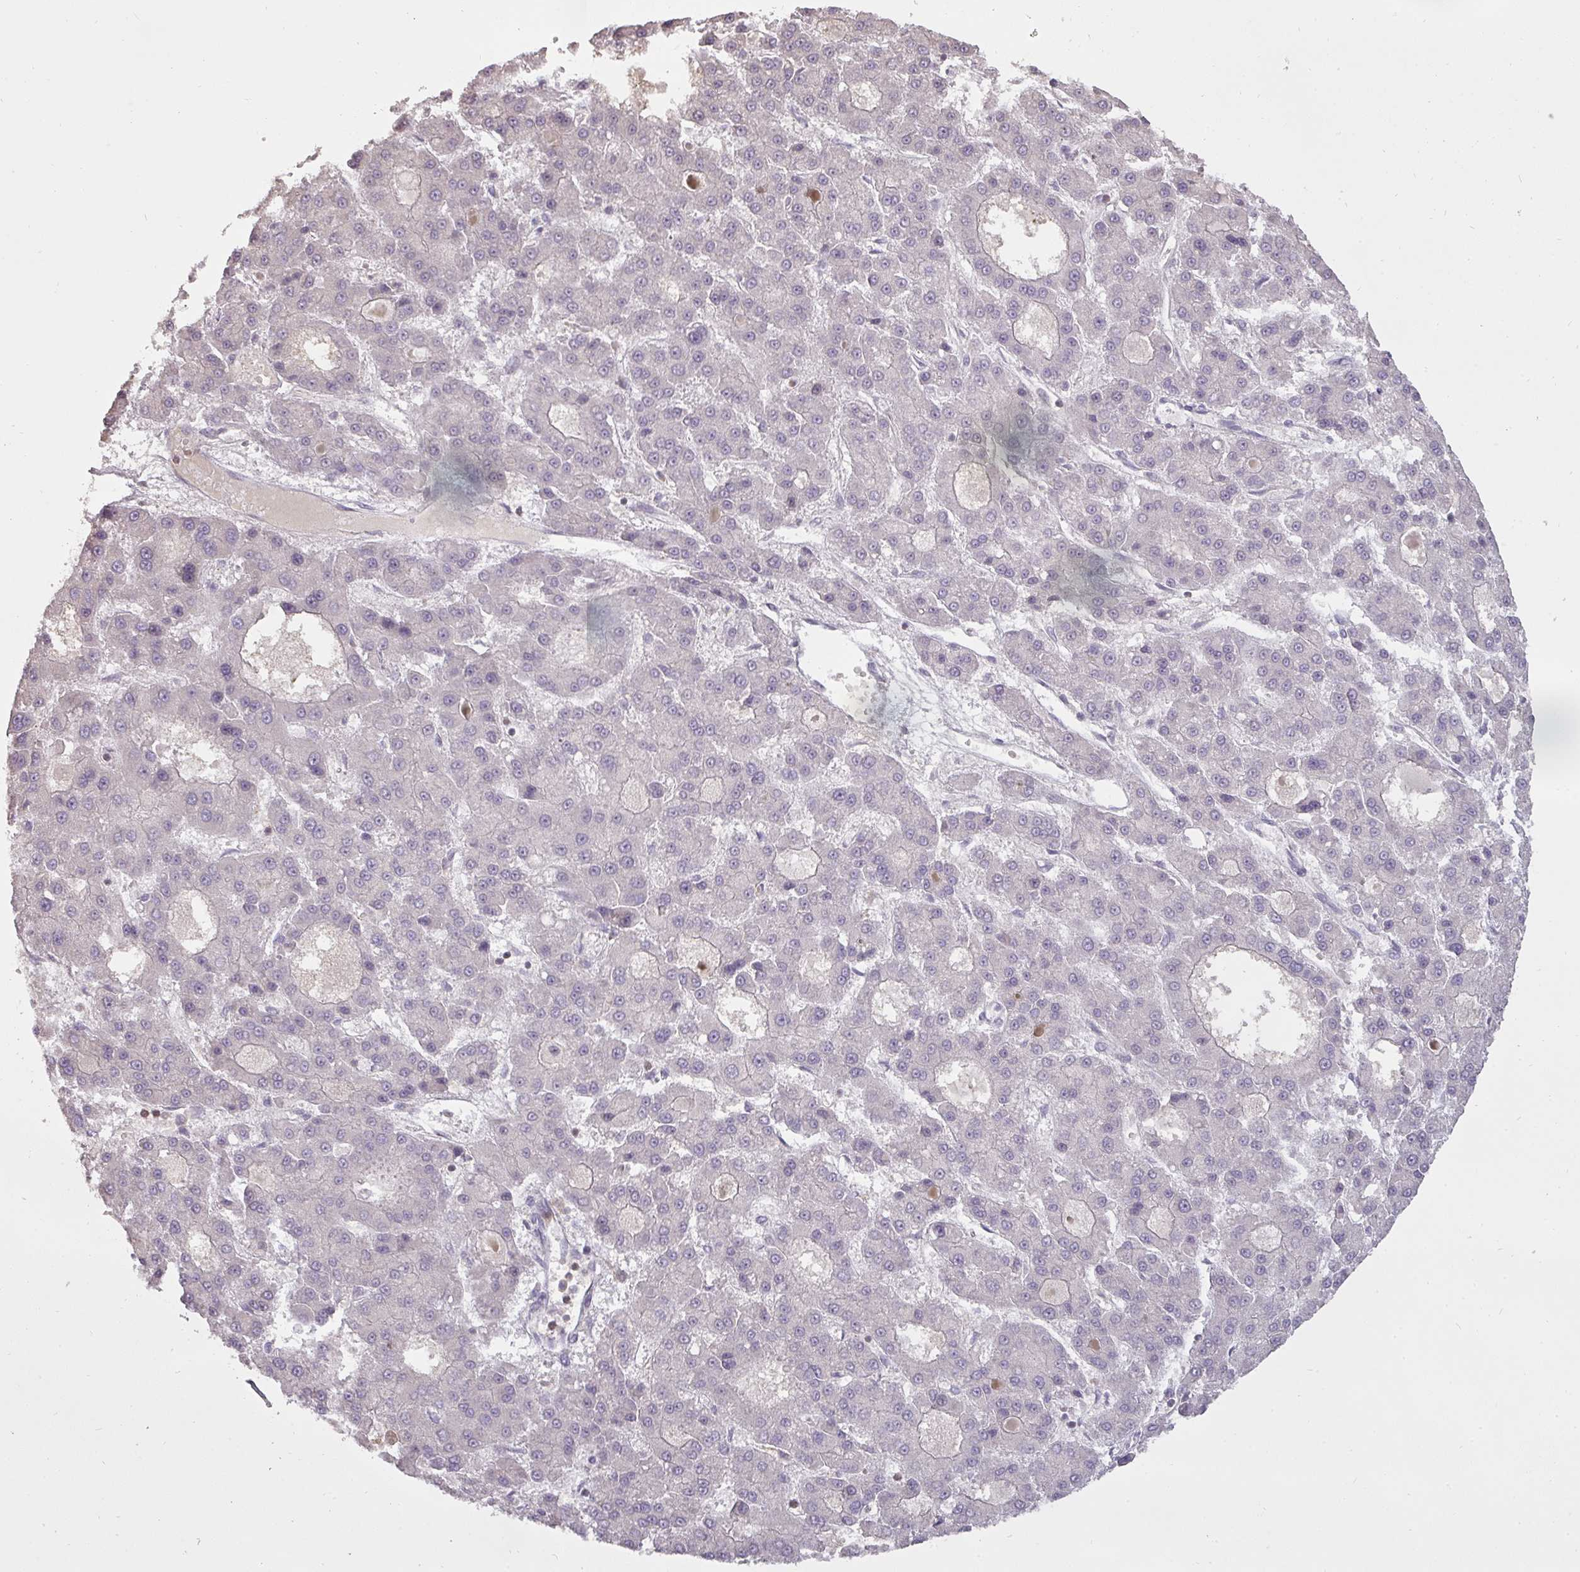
{"staining": {"intensity": "negative", "quantity": "none", "location": "none"}, "tissue": "liver cancer", "cell_type": "Tumor cells", "image_type": "cancer", "snomed": [{"axis": "morphology", "description": "Carcinoma, Hepatocellular, NOS"}, {"axis": "topography", "description": "Liver"}], "caption": "The photomicrograph shows no staining of tumor cells in hepatocellular carcinoma (liver).", "gene": "STK4", "patient": {"sex": "male", "age": 70}}